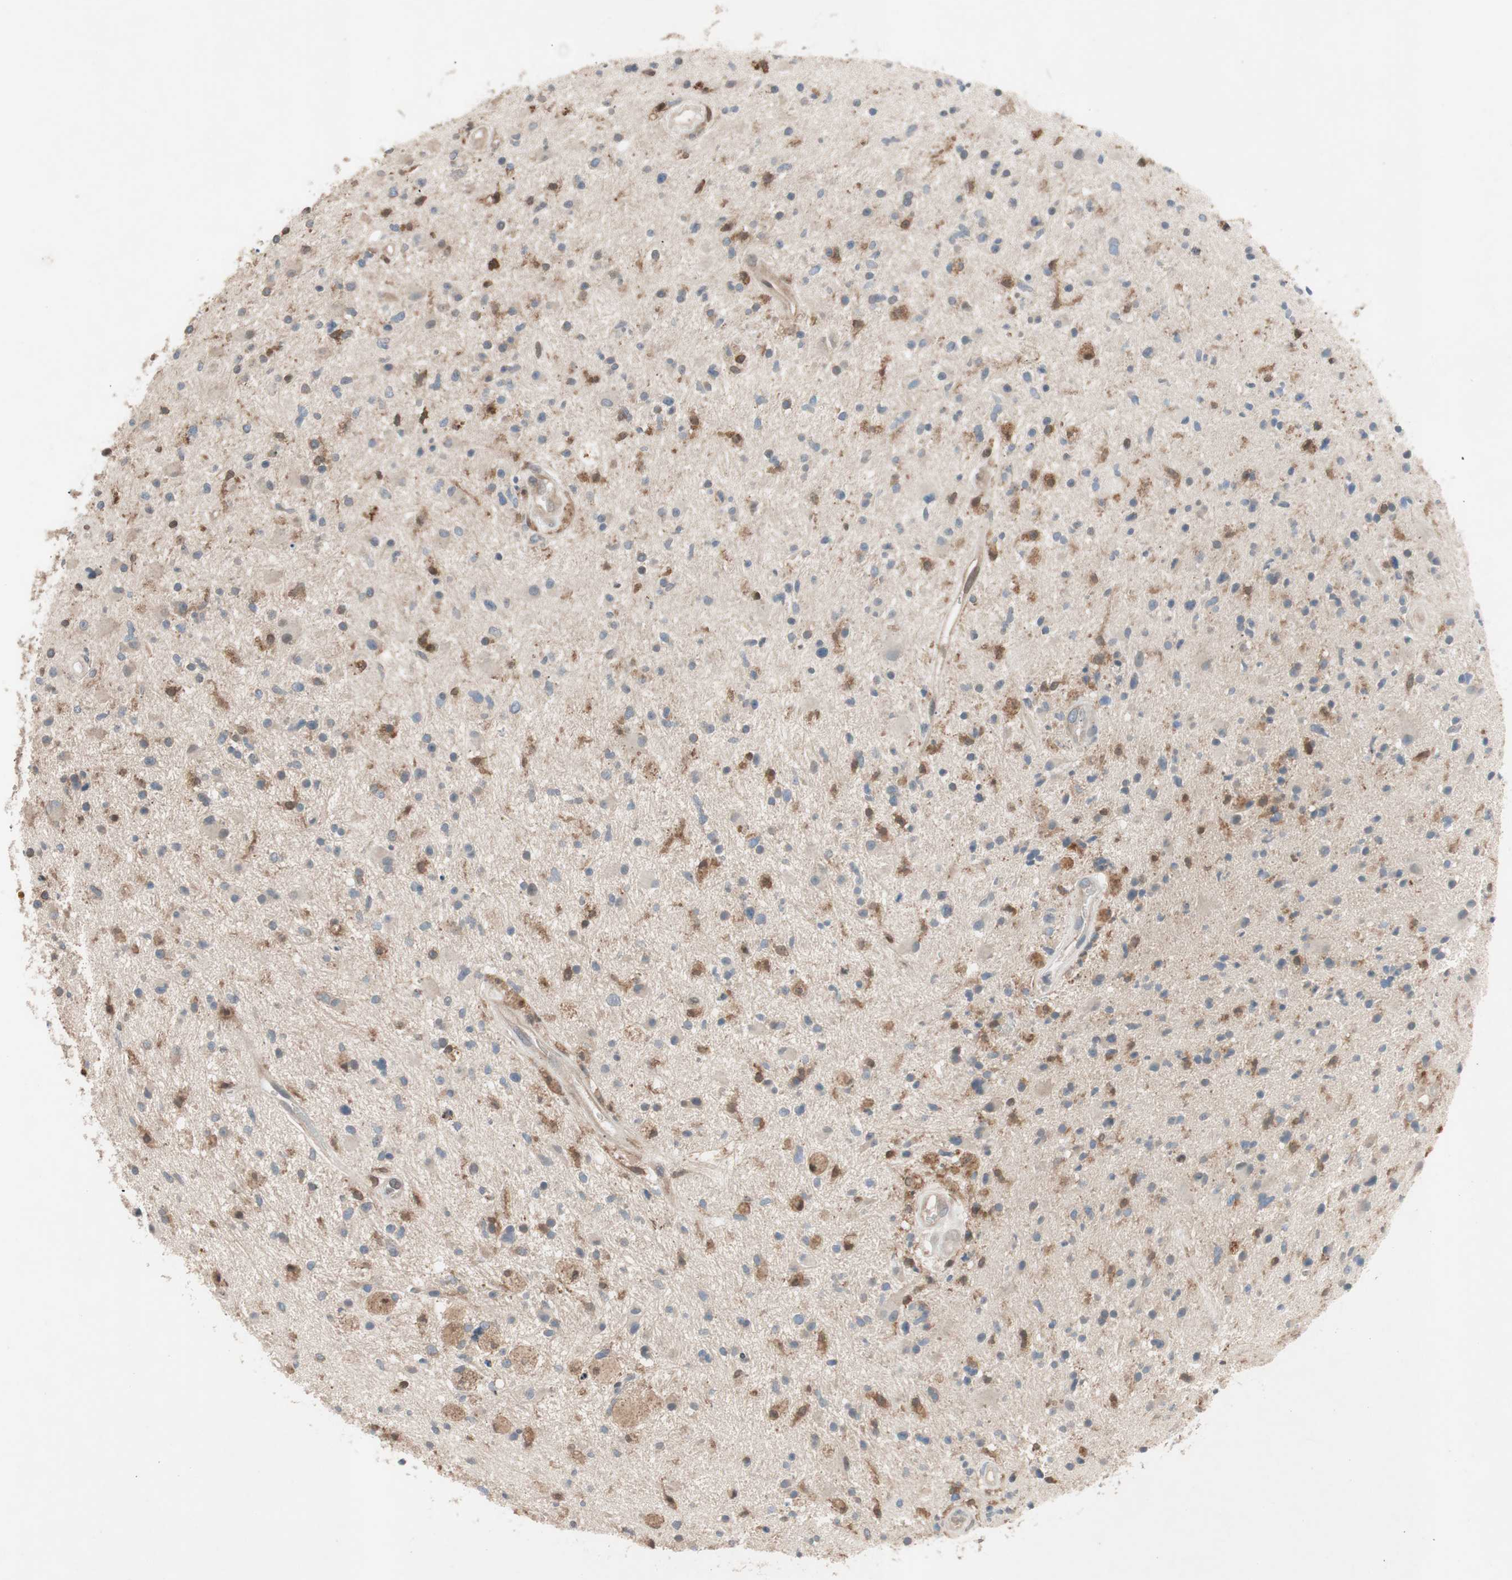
{"staining": {"intensity": "strong", "quantity": "<25%", "location": "cytoplasmic/membranous"}, "tissue": "glioma", "cell_type": "Tumor cells", "image_type": "cancer", "snomed": [{"axis": "morphology", "description": "Glioma, malignant, High grade"}, {"axis": "topography", "description": "Brain"}], "caption": "Protein staining of glioma tissue exhibits strong cytoplasmic/membranous expression in about <25% of tumor cells.", "gene": "GALT", "patient": {"sex": "male", "age": 33}}